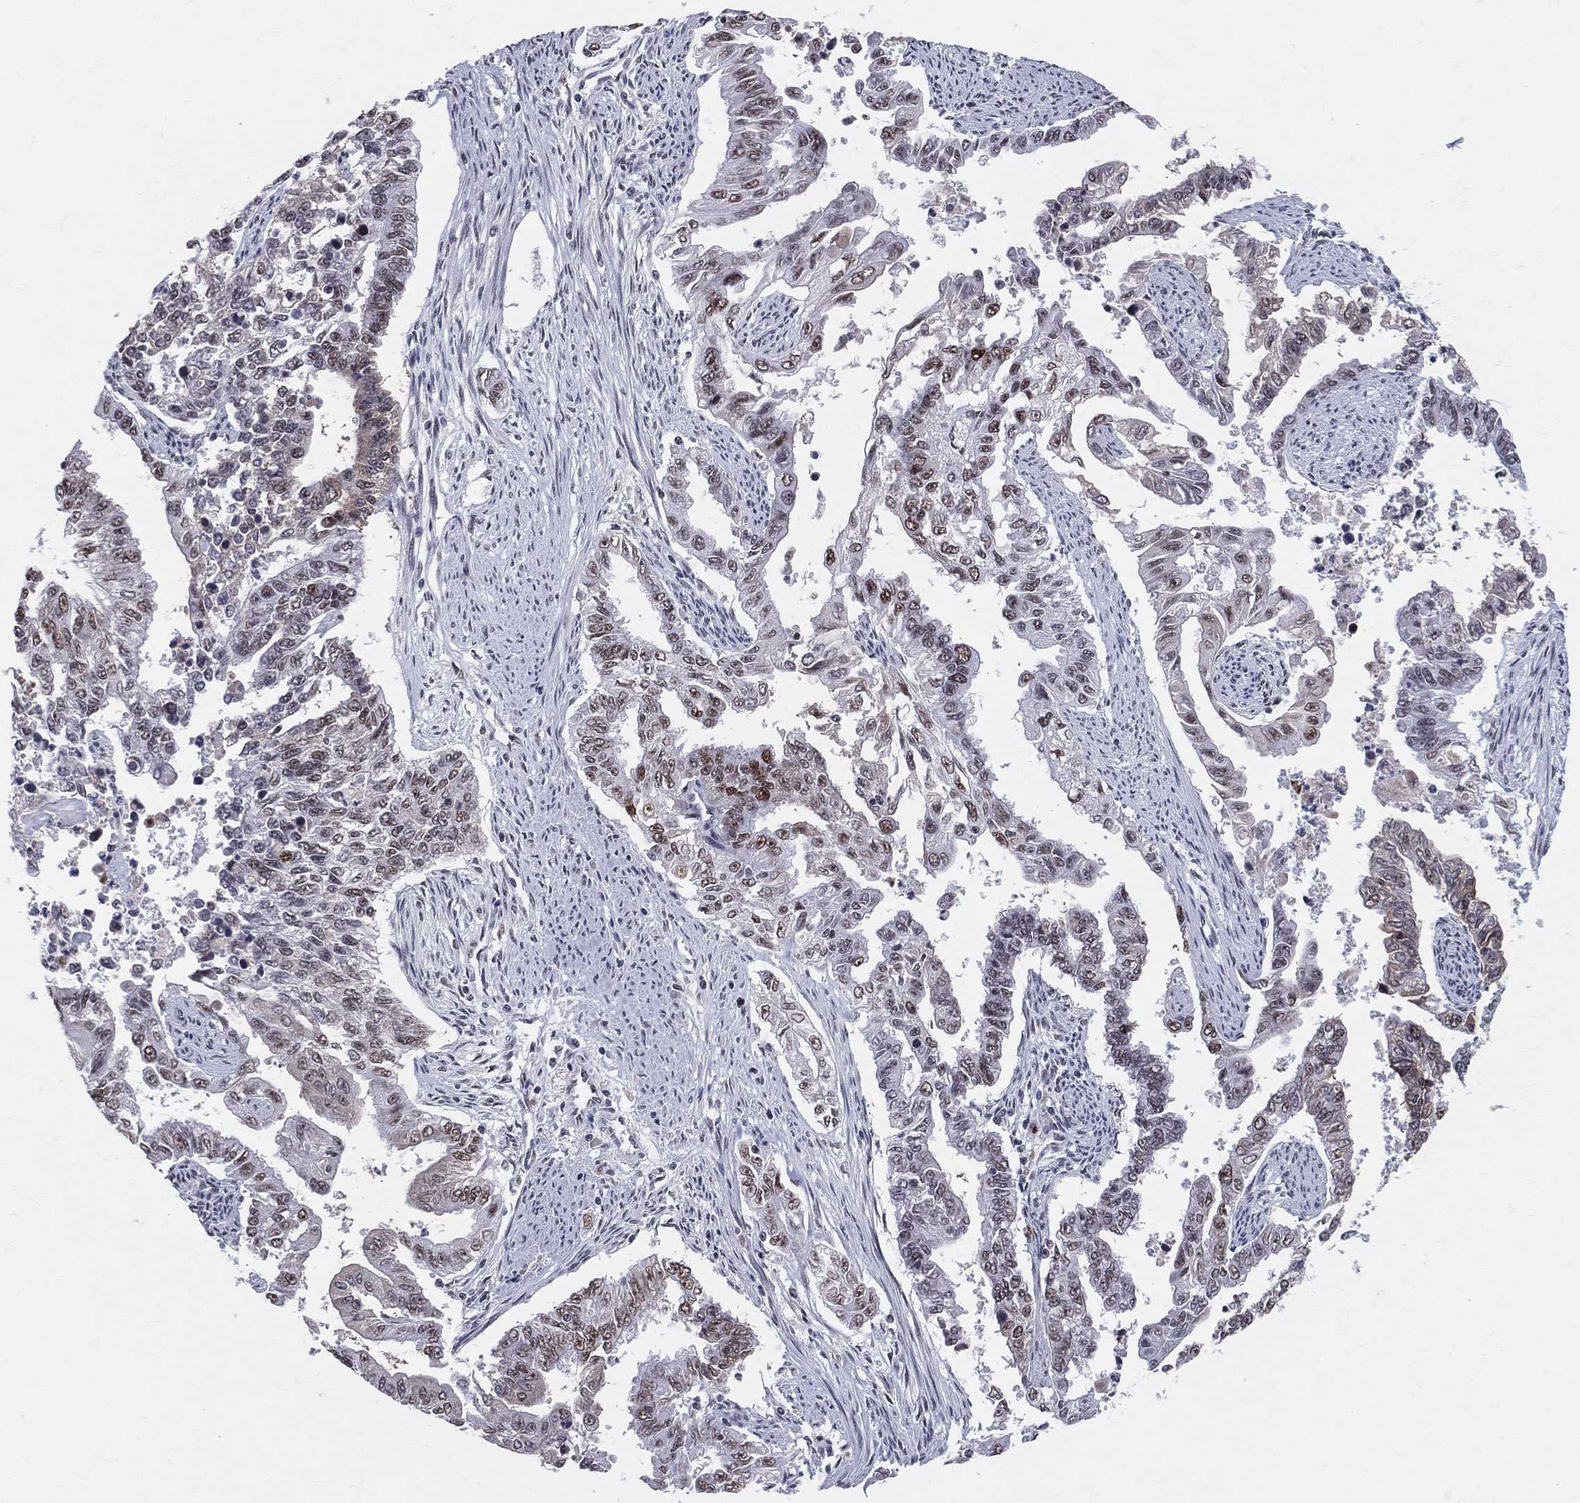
{"staining": {"intensity": "moderate", "quantity": "25%-75%", "location": "nuclear"}, "tissue": "endometrial cancer", "cell_type": "Tumor cells", "image_type": "cancer", "snomed": [{"axis": "morphology", "description": "Adenocarcinoma, NOS"}, {"axis": "topography", "description": "Uterus"}], "caption": "Moderate nuclear protein expression is present in approximately 25%-75% of tumor cells in endometrial cancer (adenocarcinoma).", "gene": "CDK7", "patient": {"sex": "female", "age": 59}}